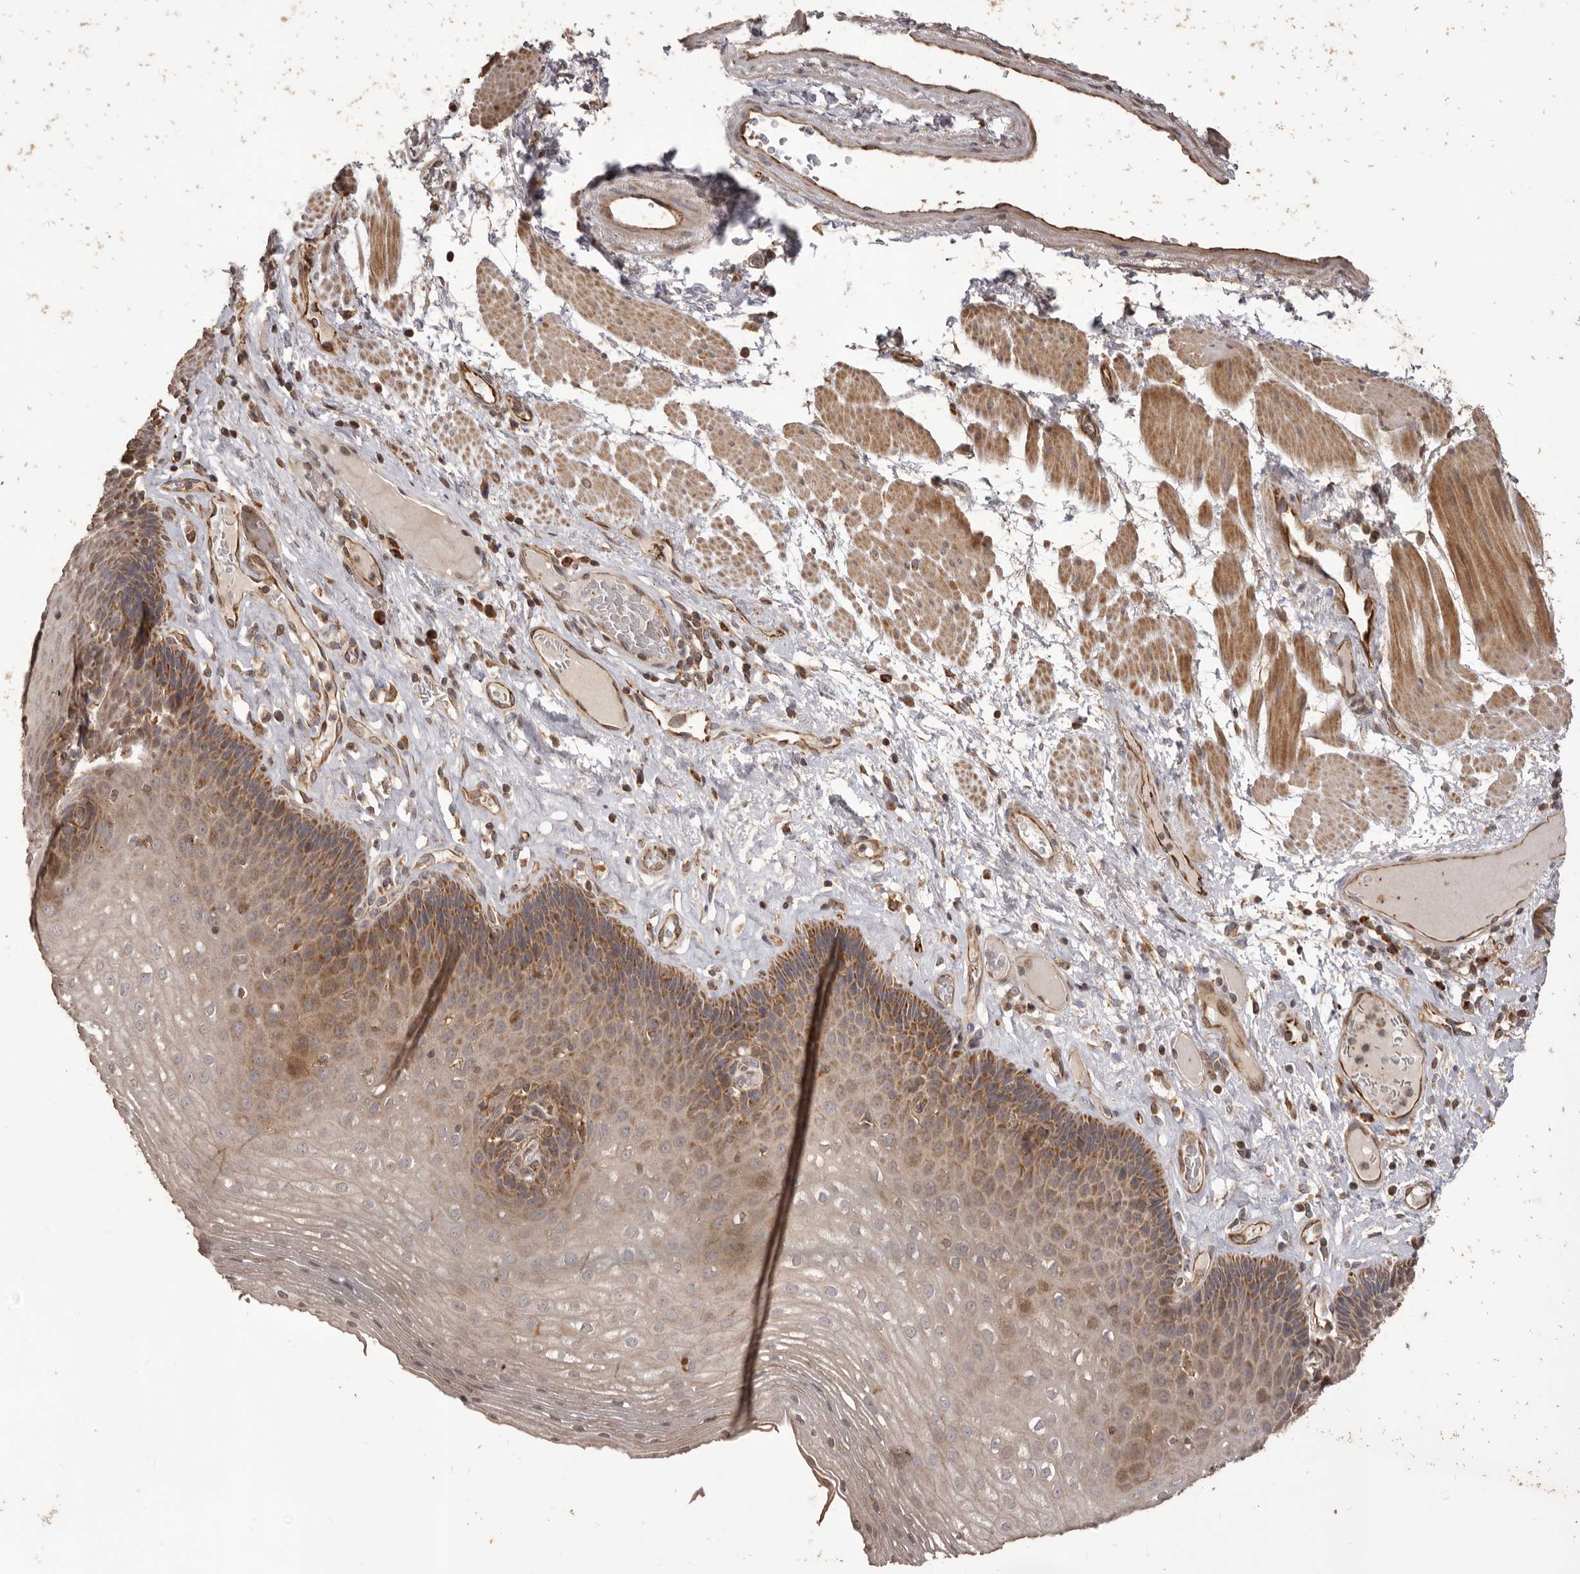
{"staining": {"intensity": "moderate", "quantity": "25%-75%", "location": "cytoplasmic/membranous"}, "tissue": "esophagus", "cell_type": "Squamous epithelial cells", "image_type": "normal", "snomed": [{"axis": "morphology", "description": "Normal tissue, NOS"}, {"axis": "topography", "description": "Esophagus"}], "caption": "Protein expression analysis of unremarkable esophagus reveals moderate cytoplasmic/membranous positivity in about 25%-75% of squamous epithelial cells. (brown staining indicates protein expression, while blue staining denotes nuclei).", "gene": "QRSL1", "patient": {"sex": "female", "age": 66}}